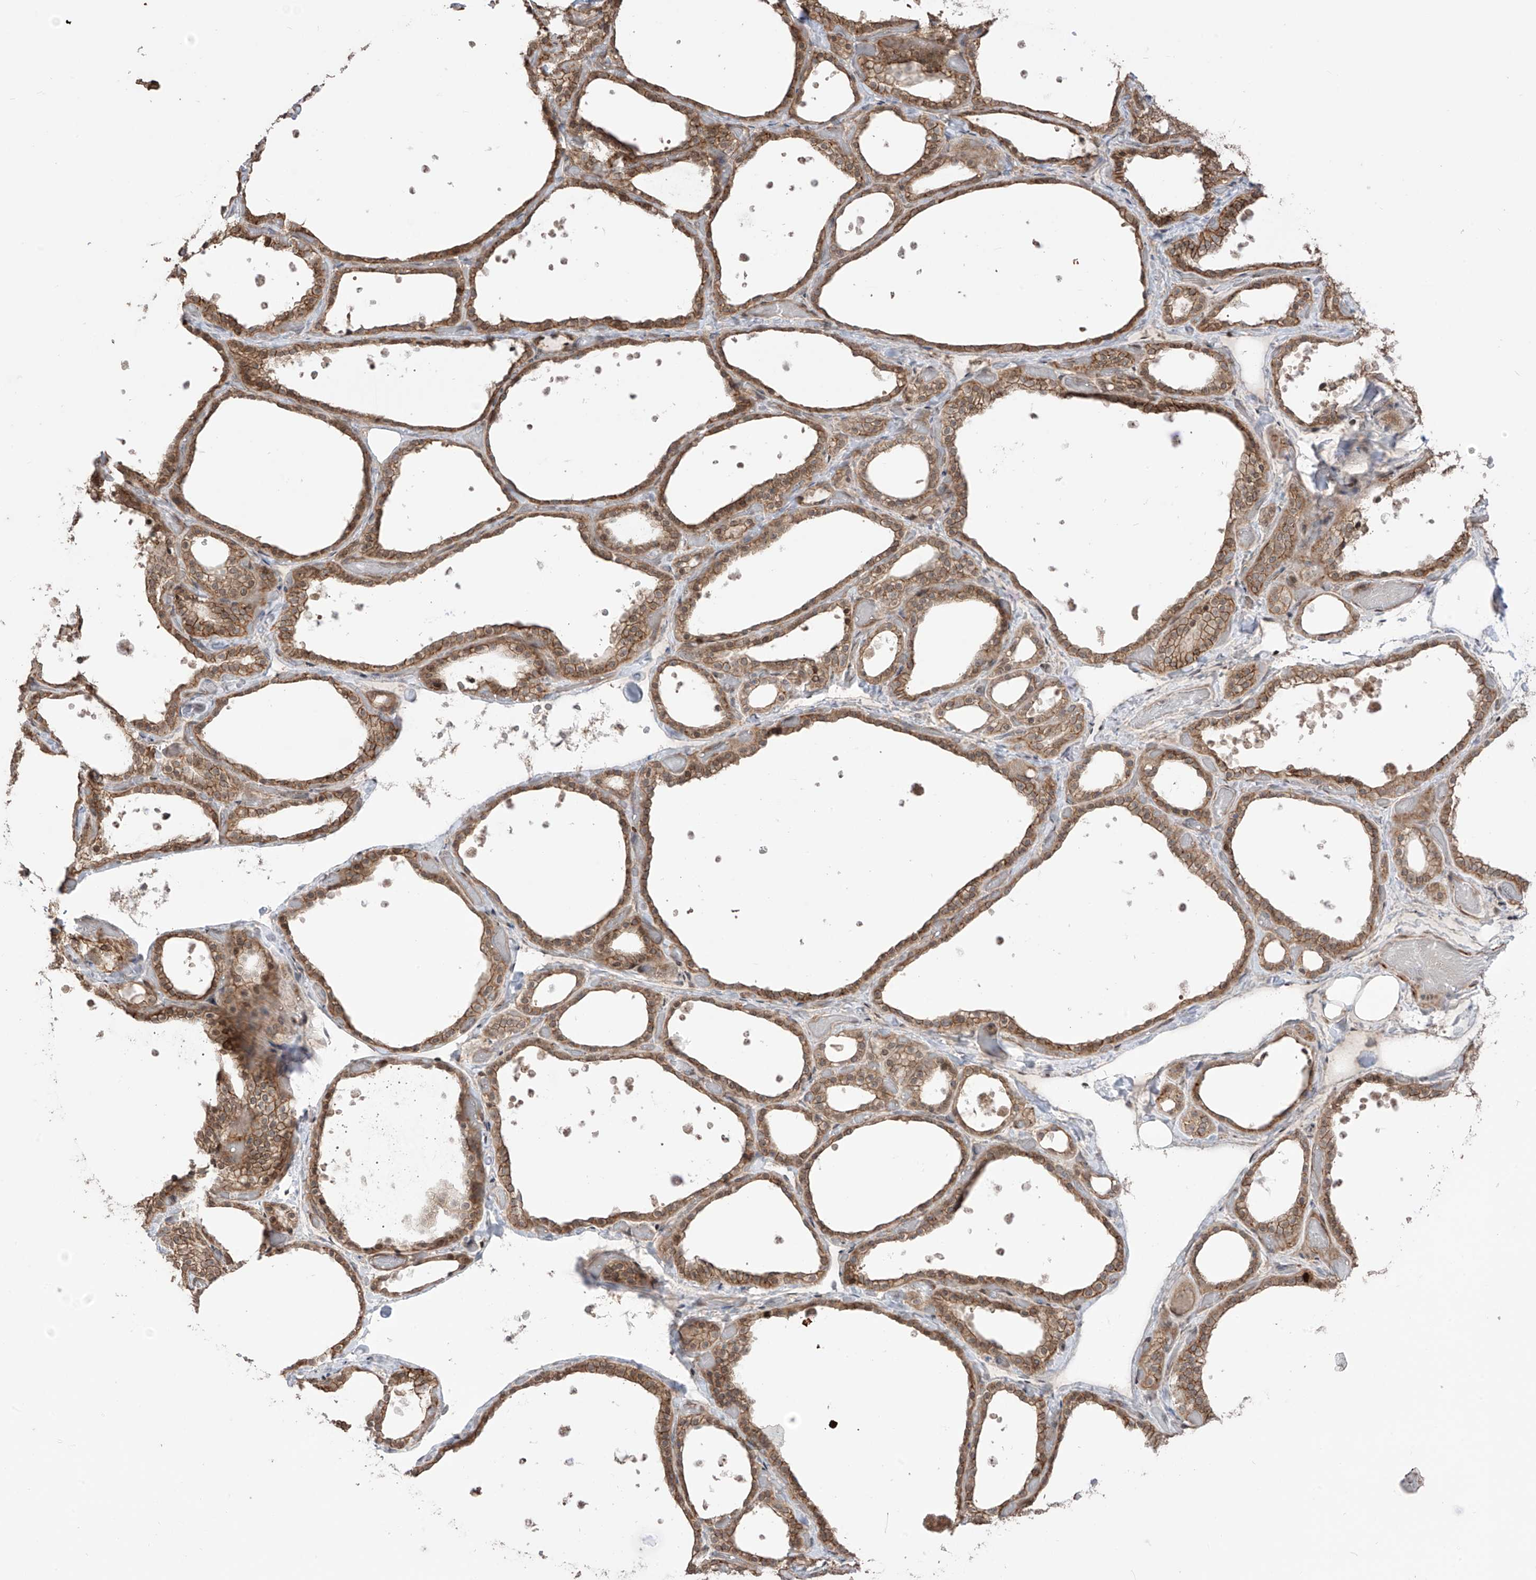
{"staining": {"intensity": "moderate", "quantity": ">75%", "location": "cytoplasmic/membranous,nuclear"}, "tissue": "thyroid gland", "cell_type": "Glandular cells", "image_type": "normal", "snomed": [{"axis": "morphology", "description": "Normal tissue, NOS"}, {"axis": "topography", "description": "Thyroid gland"}], "caption": "A brown stain highlights moderate cytoplasmic/membranous,nuclear positivity of a protein in glandular cells of benign thyroid gland. The staining was performed using DAB (3,3'-diaminobenzidine), with brown indicating positive protein expression. Nuclei are stained blue with hematoxylin.", "gene": "LRRC74A", "patient": {"sex": "female", "age": 44}}